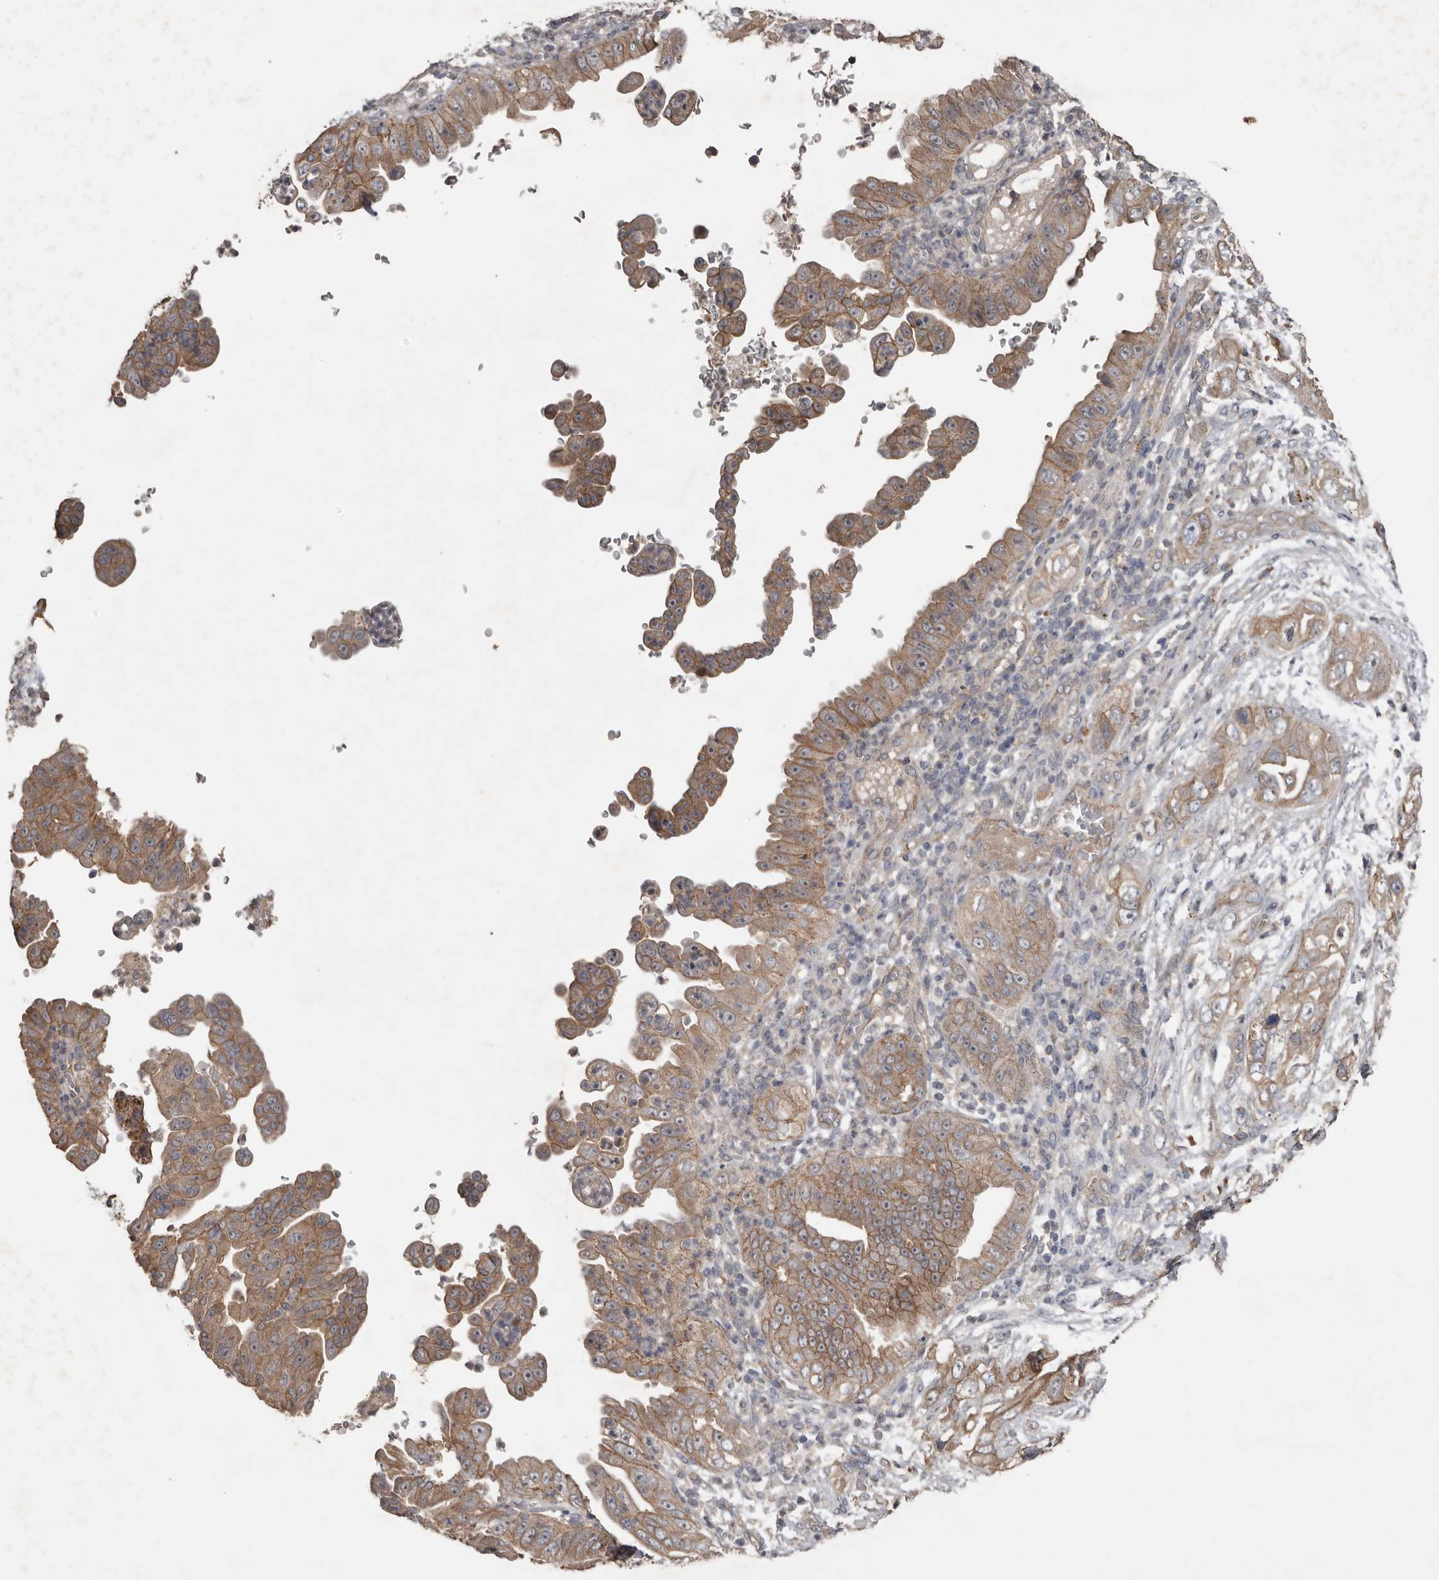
{"staining": {"intensity": "moderate", "quantity": ">75%", "location": "cytoplasmic/membranous"}, "tissue": "pancreatic cancer", "cell_type": "Tumor cells", "image_type": "cancer", "snomed": [{"axis": "morphology", "description": "Adenocarcinoma, NOS"}, {"axis": "topography", "description": "Pancreas"}], "caption": "Brown immunohistochemical staining in human pancreatic adenocarcinoma displays moderate cytoplasmic/membranous staining in approximately >75% of tumor cells.", "gene": "HYAL4", "patient": {"sex": "female", "age": 78}}